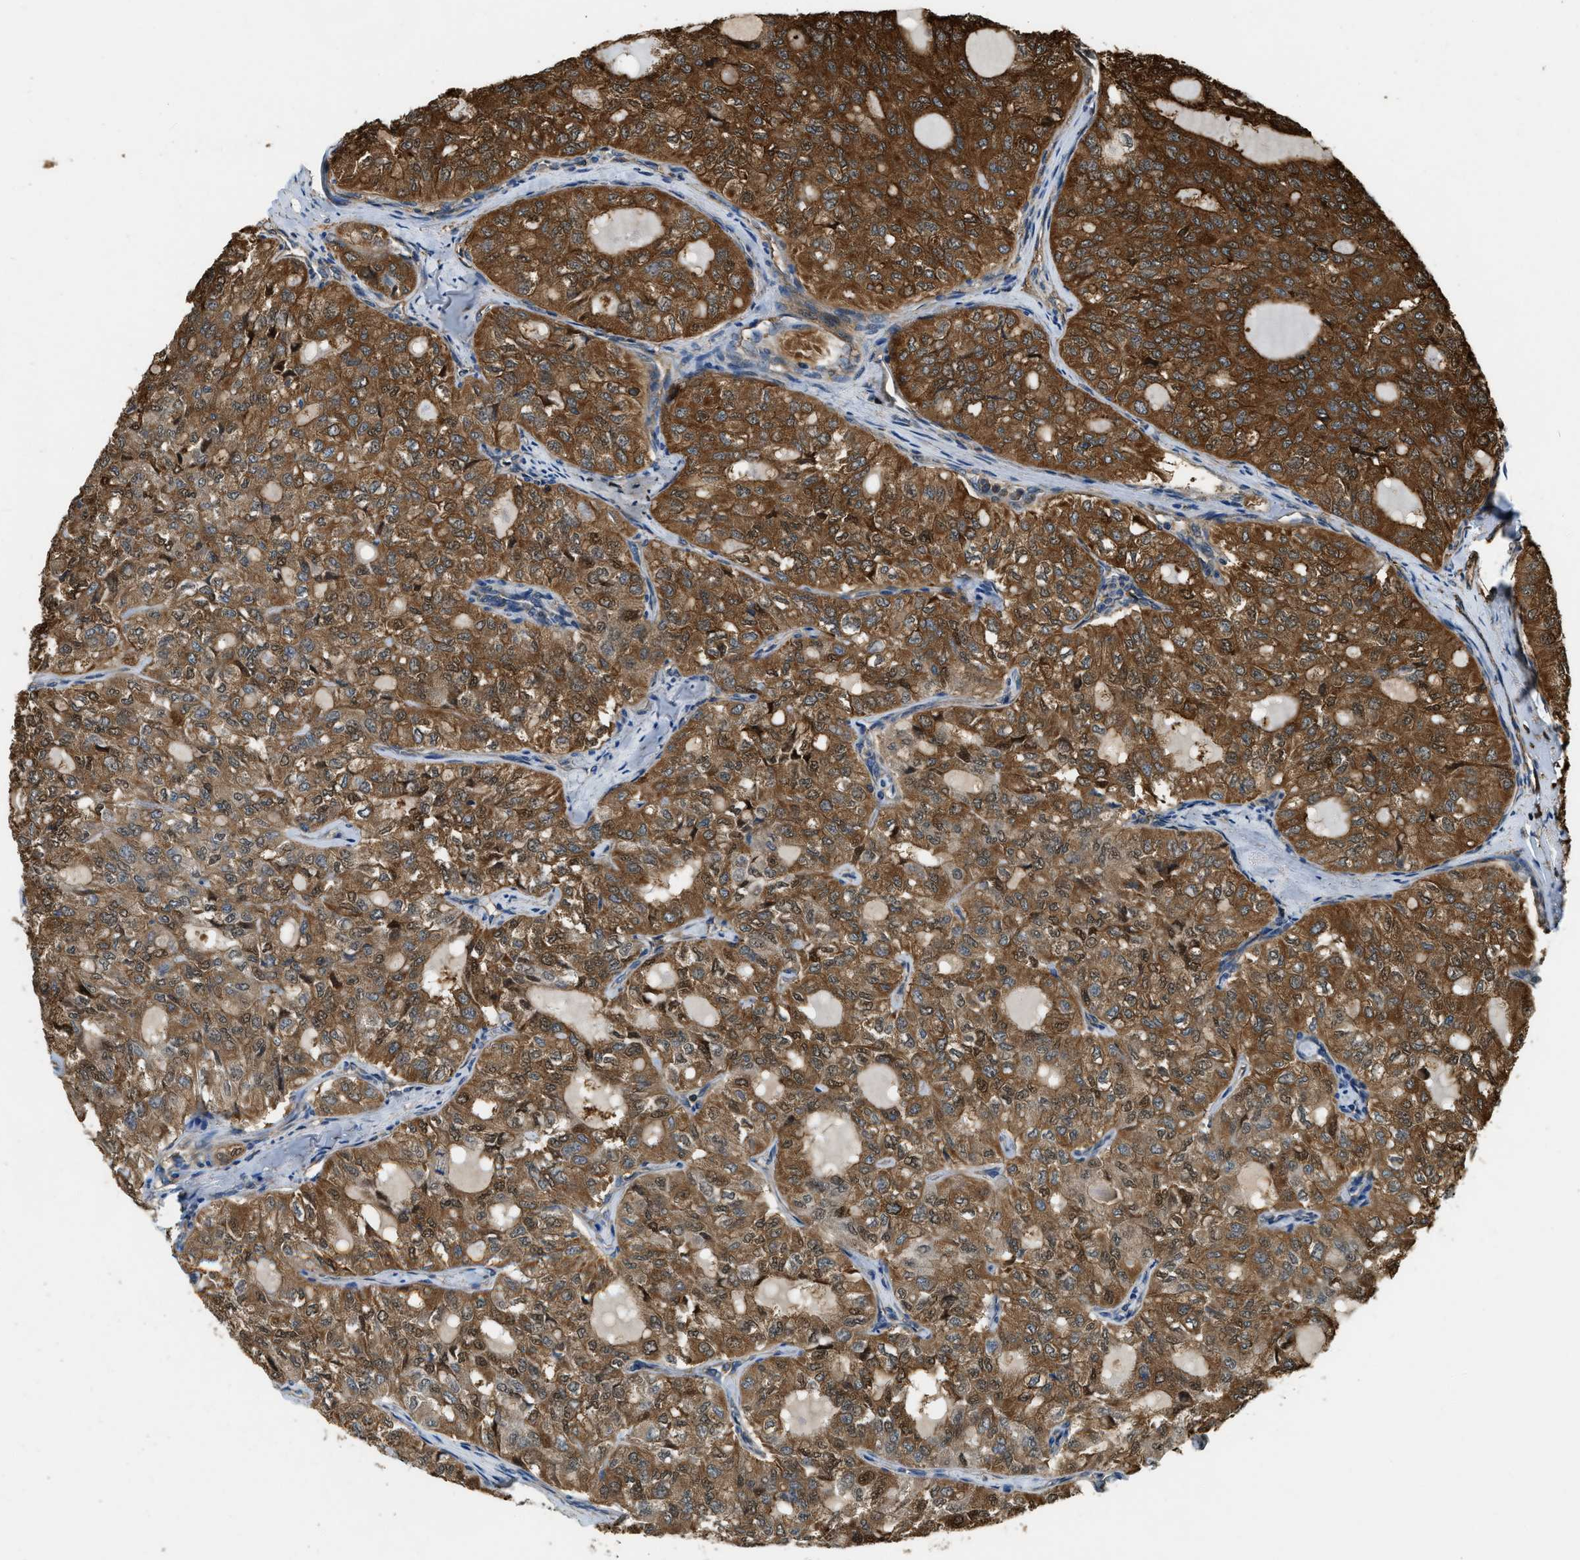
{"staining": {"intensity": "strong", "quantity": ">75%", "location": "cytoplasmic/membranous,nuclear"}, "tissue": "thyroid cancer", "cell_type": "Tumor cells", "image_type": "cancer", "snomed": [{"axis": "morphology", "description": "Follicular adenoma carcinoma, NOS"}, {"axis": "topography", "description": "Thyroid gland"}], "caption": "Tumor cells reveal strong cytoplasmic/membranous and nuclear positivity in about >75% of cells in thyroid cancer (follicular adenoma carcinoma). The protein is shown in brown color, while the nuclei are stained blue.", "gene": "YARS1", "patient": {"sex": "male", "age": 75}}